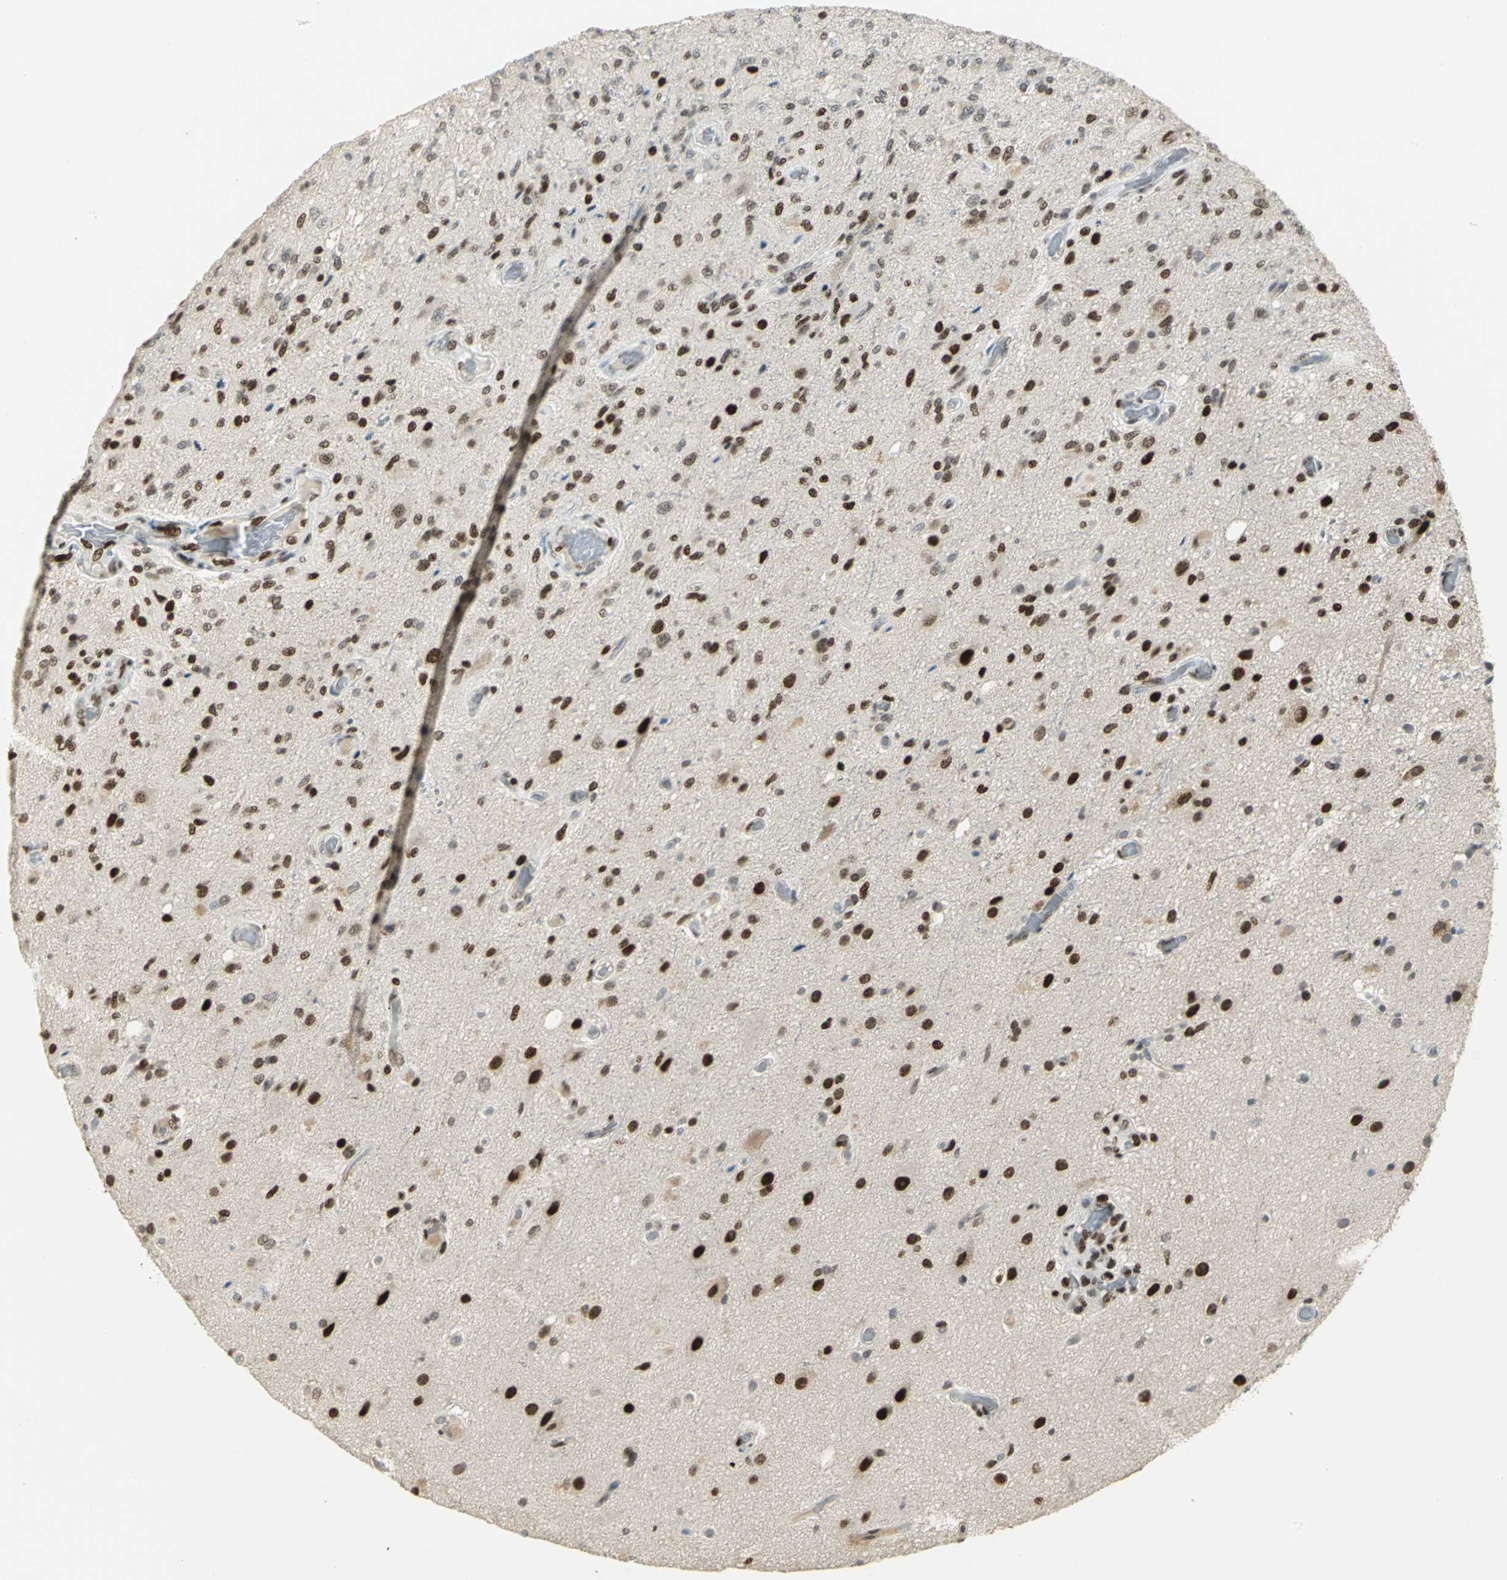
{"staining": {"intensity": "strong", "quantity": ">75%", "location": "nuclear"}, "tissue": "glioma", "cell_type": "Tumor cells", "image_type": "cancer", "snomed": [{"axis": "morphology", "description": "Normal tissue, NOS"}, {"axis": "morphology", "description": "Glioma, malignant, High grade"}, {"axis": "topography", "description": "Cerebral cortex"}], "caption": "Brown immunohistochemical staining in glioma demonstrates strong nuclear staining in about >75% of tumor cells.", "gene": "AK6", "patient": {"sex": "male", "age": 77}}